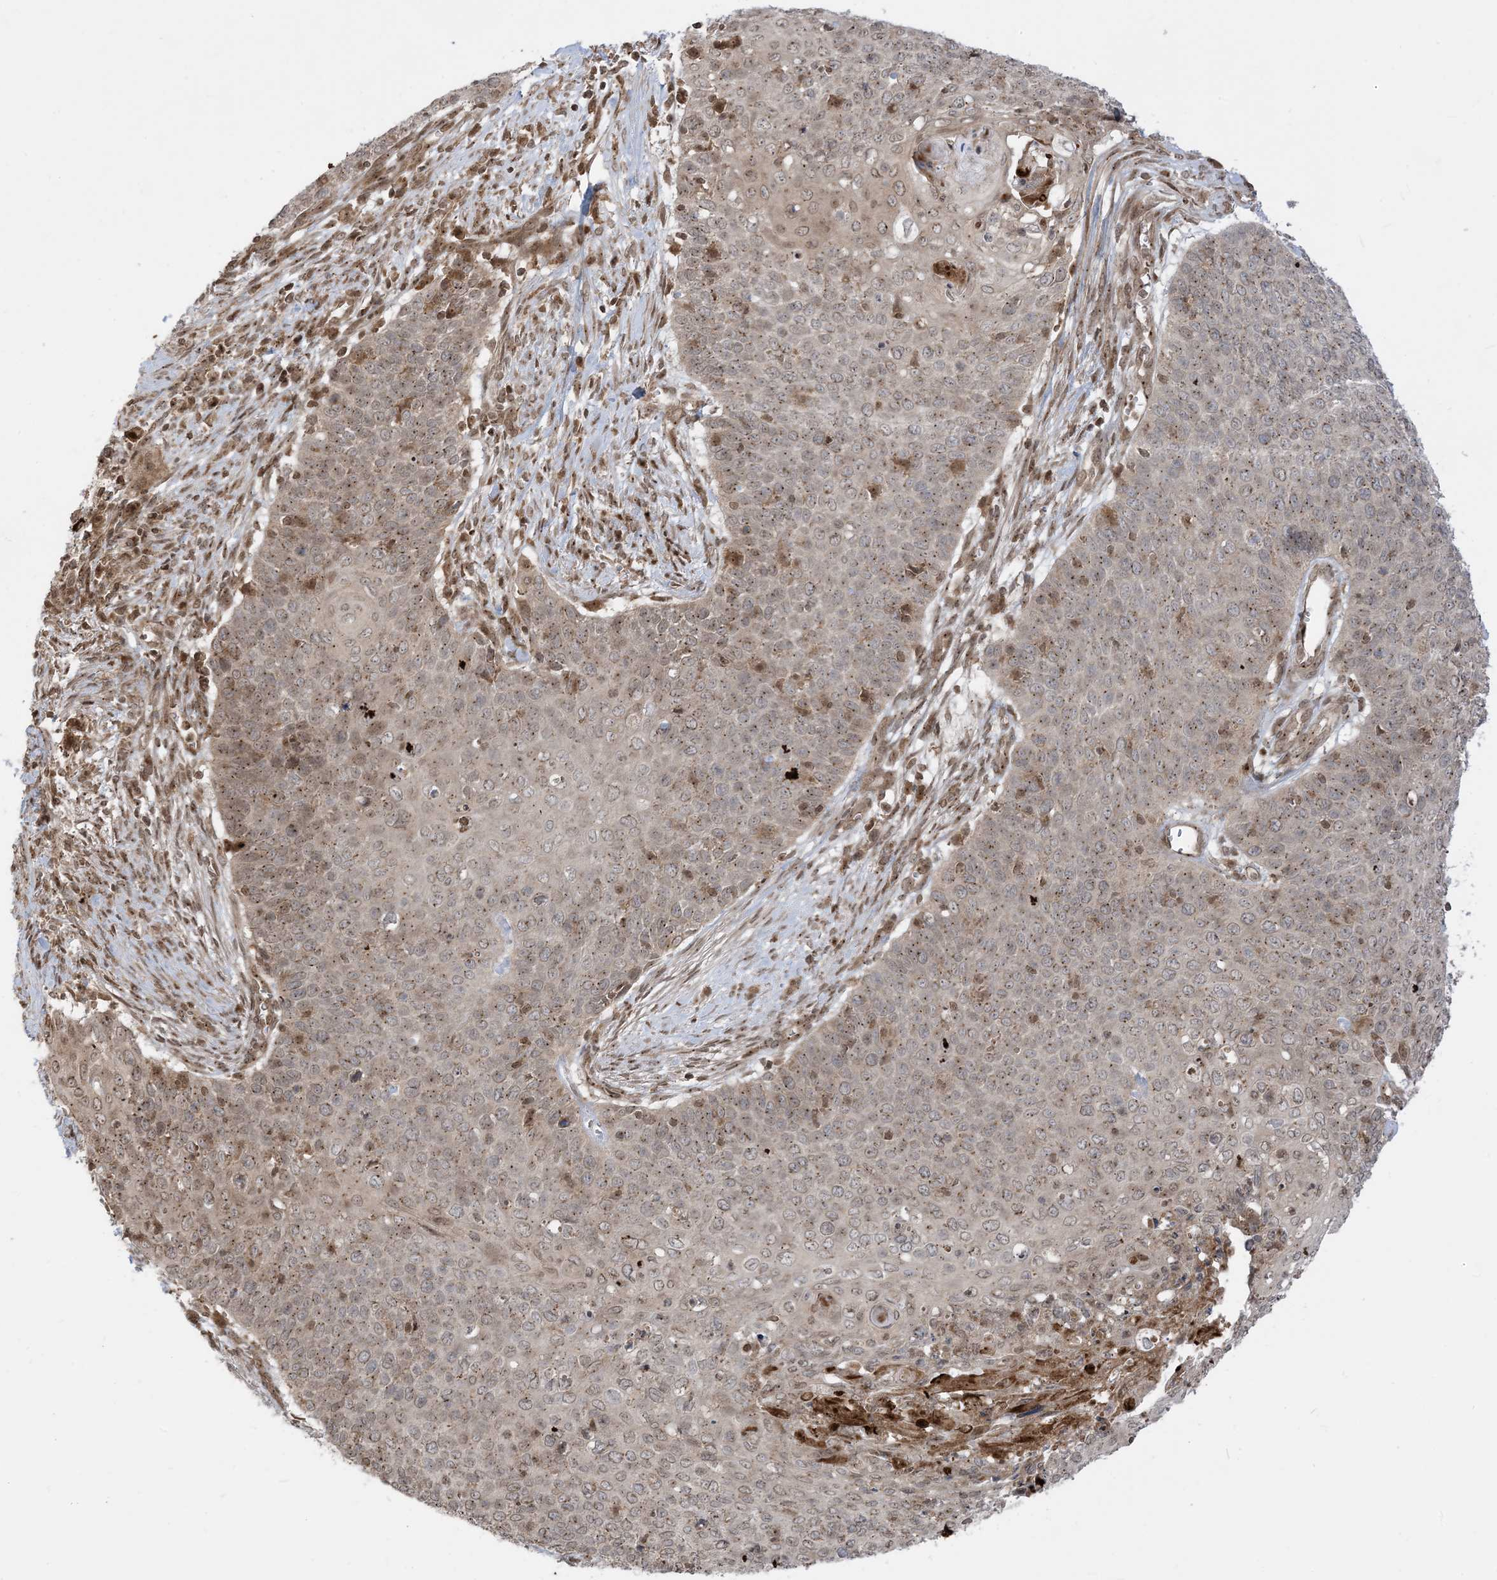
{"staining": {"intensity": "weak", "quantity": "<25%", "location": "cytoplasmic/membranous"}, "tissue": "cervical cancer", "cell_type": "Tumor cells", "image_type": "cancer", "snomed": [{"axis": "morphology", "description": "Squamous cell carcinoma, NOS"}, {"axis": "topography", "description": "Cervix"}], "caption": "This is a micrograph of immunohistochemistry (IHC) staining of cervical cancer, which shows no positivity in tumor cells. (DAB (3,3'-diaminobenzidine) immunohistochemistry (IHC) with hematoxylin counter stain).", "gene": "CASP4", "patient": {"sex": "female", "age": 39}}